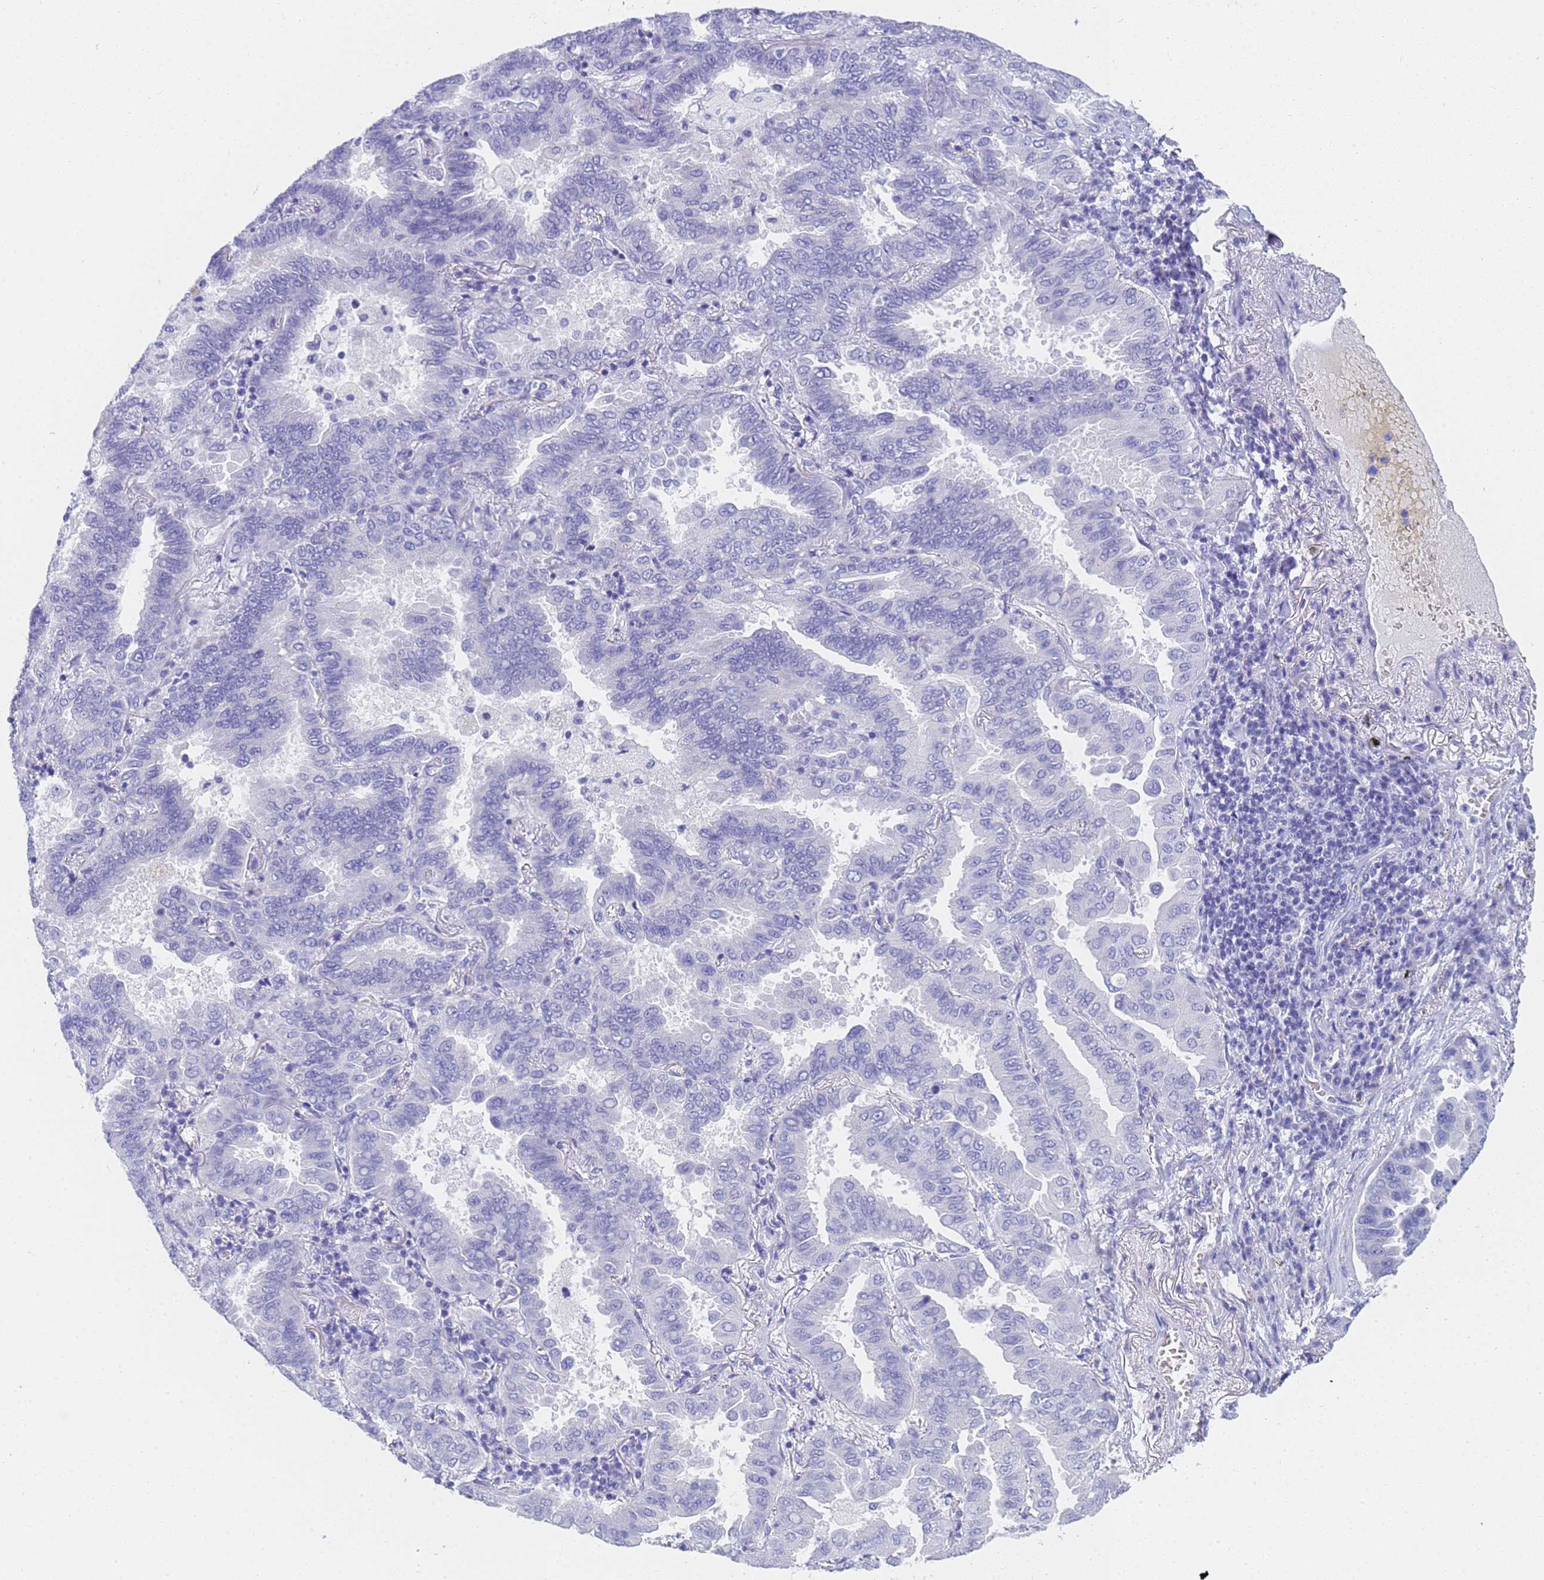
{"staining": {"intensity": "negative", "quantity": "none", "location": "none"}, "tissue": "lung cancer", "cell_type": "Tumor cells", "image_type": "cancer", "snomed": [{"axis": "morphology", "description": "Adenocarcinoma, NOS"}, {"axis": "topography", "description": "Lung"}], "caption": "This is a image of immunohistochemistry staining of lung cancer (adenocarcinoma), which shows no expression in tumor cells.", "gene": "STATH", "patient": {"sex": "male", "age": 64}}